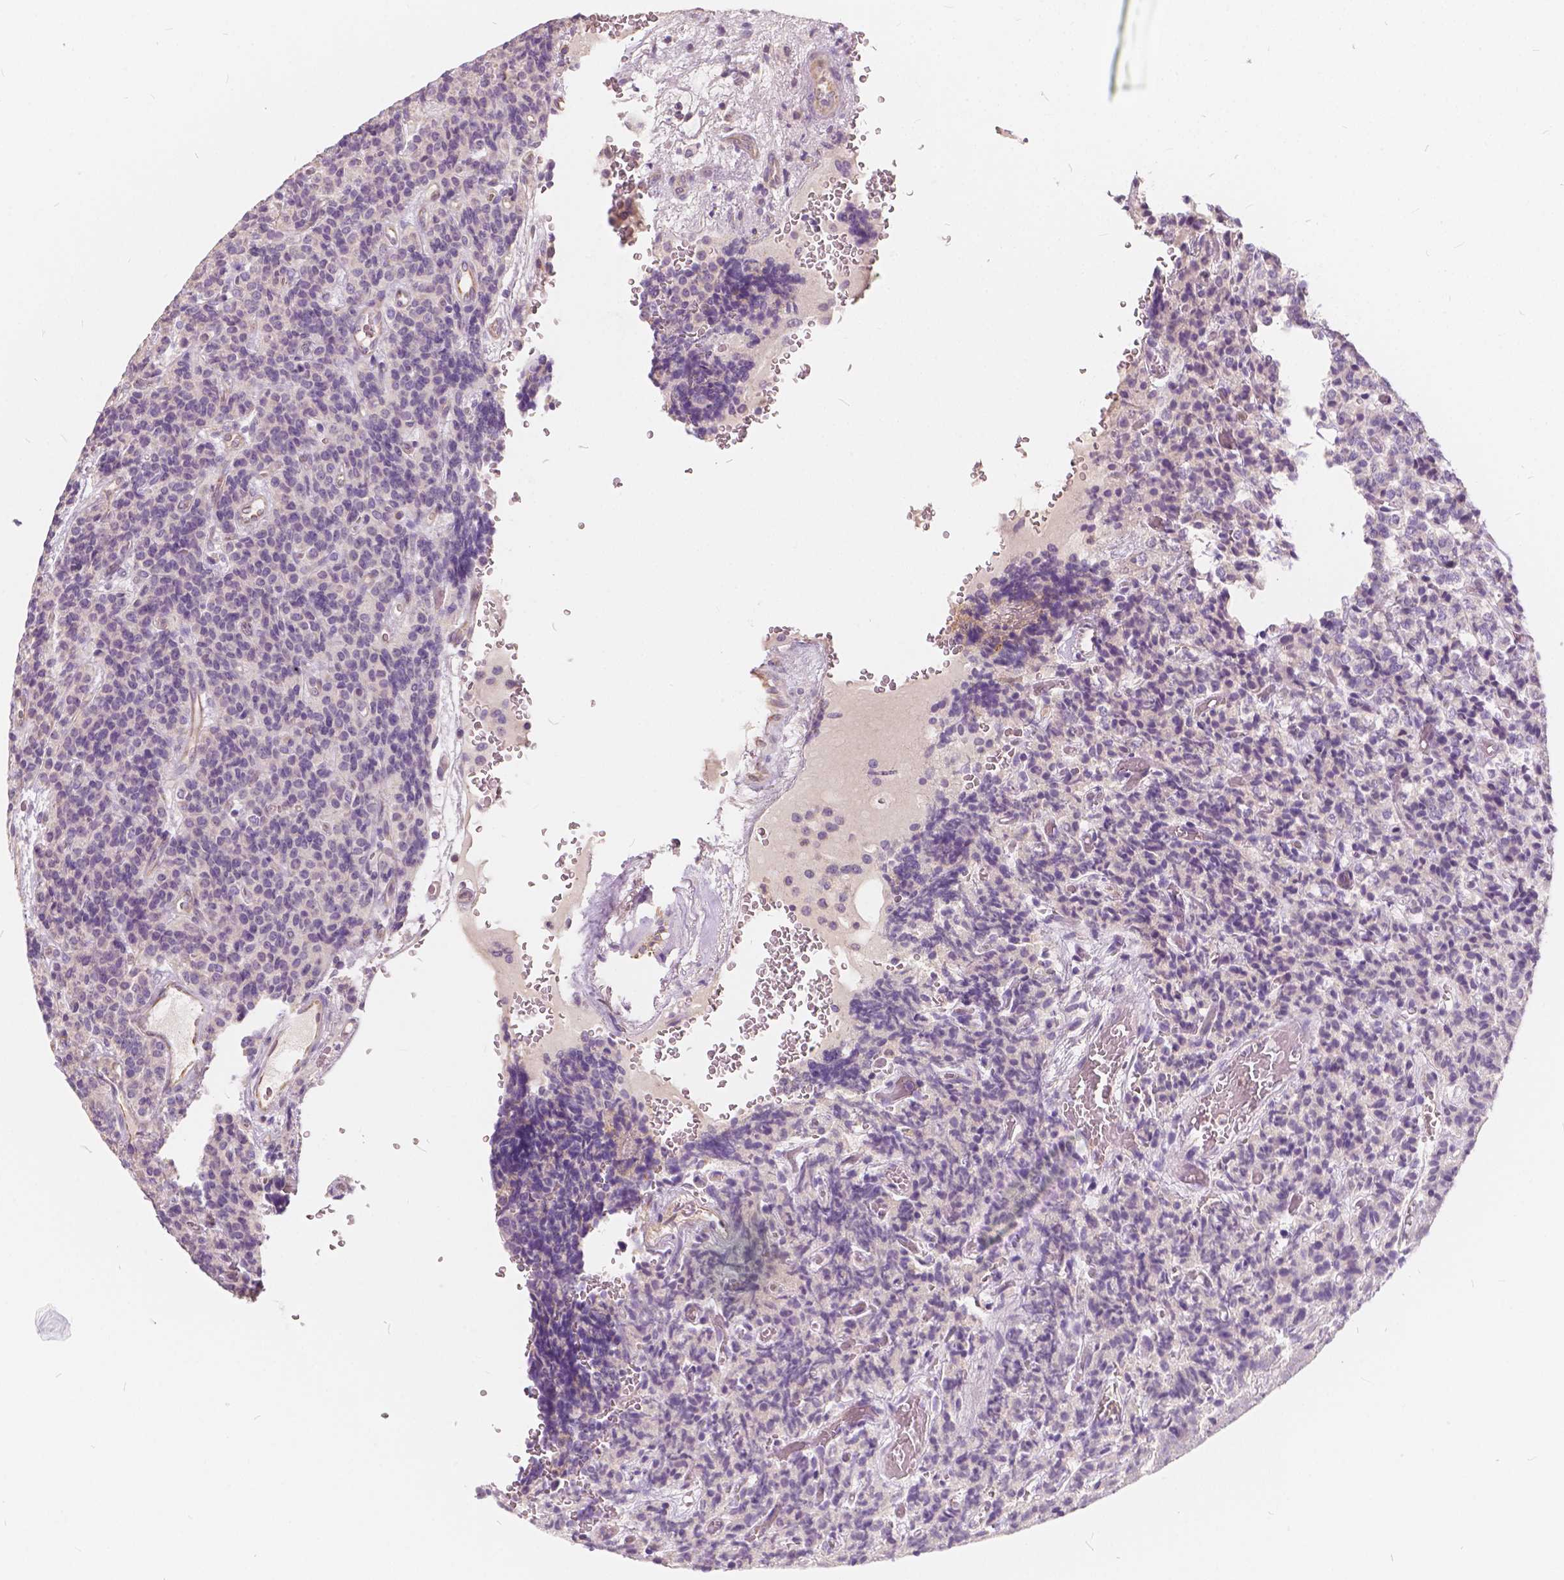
{"staining": {"intensity": "negative", "quantity": "none", "location": "none"}, "tissue": "carcinoid", "cell_type": "Tumor cells", "image_type": "cancer", "snomed": [{"axis": "morphology", "description": "Carcinoid, malignant, NOS"}, {"axis": "topography", "description": "Pancreas"}], "caption": "Immunohistochemistry image of human carcinoid (malignant) stained for a protein (brown), which shows no staining in tumor cells.", "gene": "KIAA0513", "patient": {"sex": "male", "age": 36}}